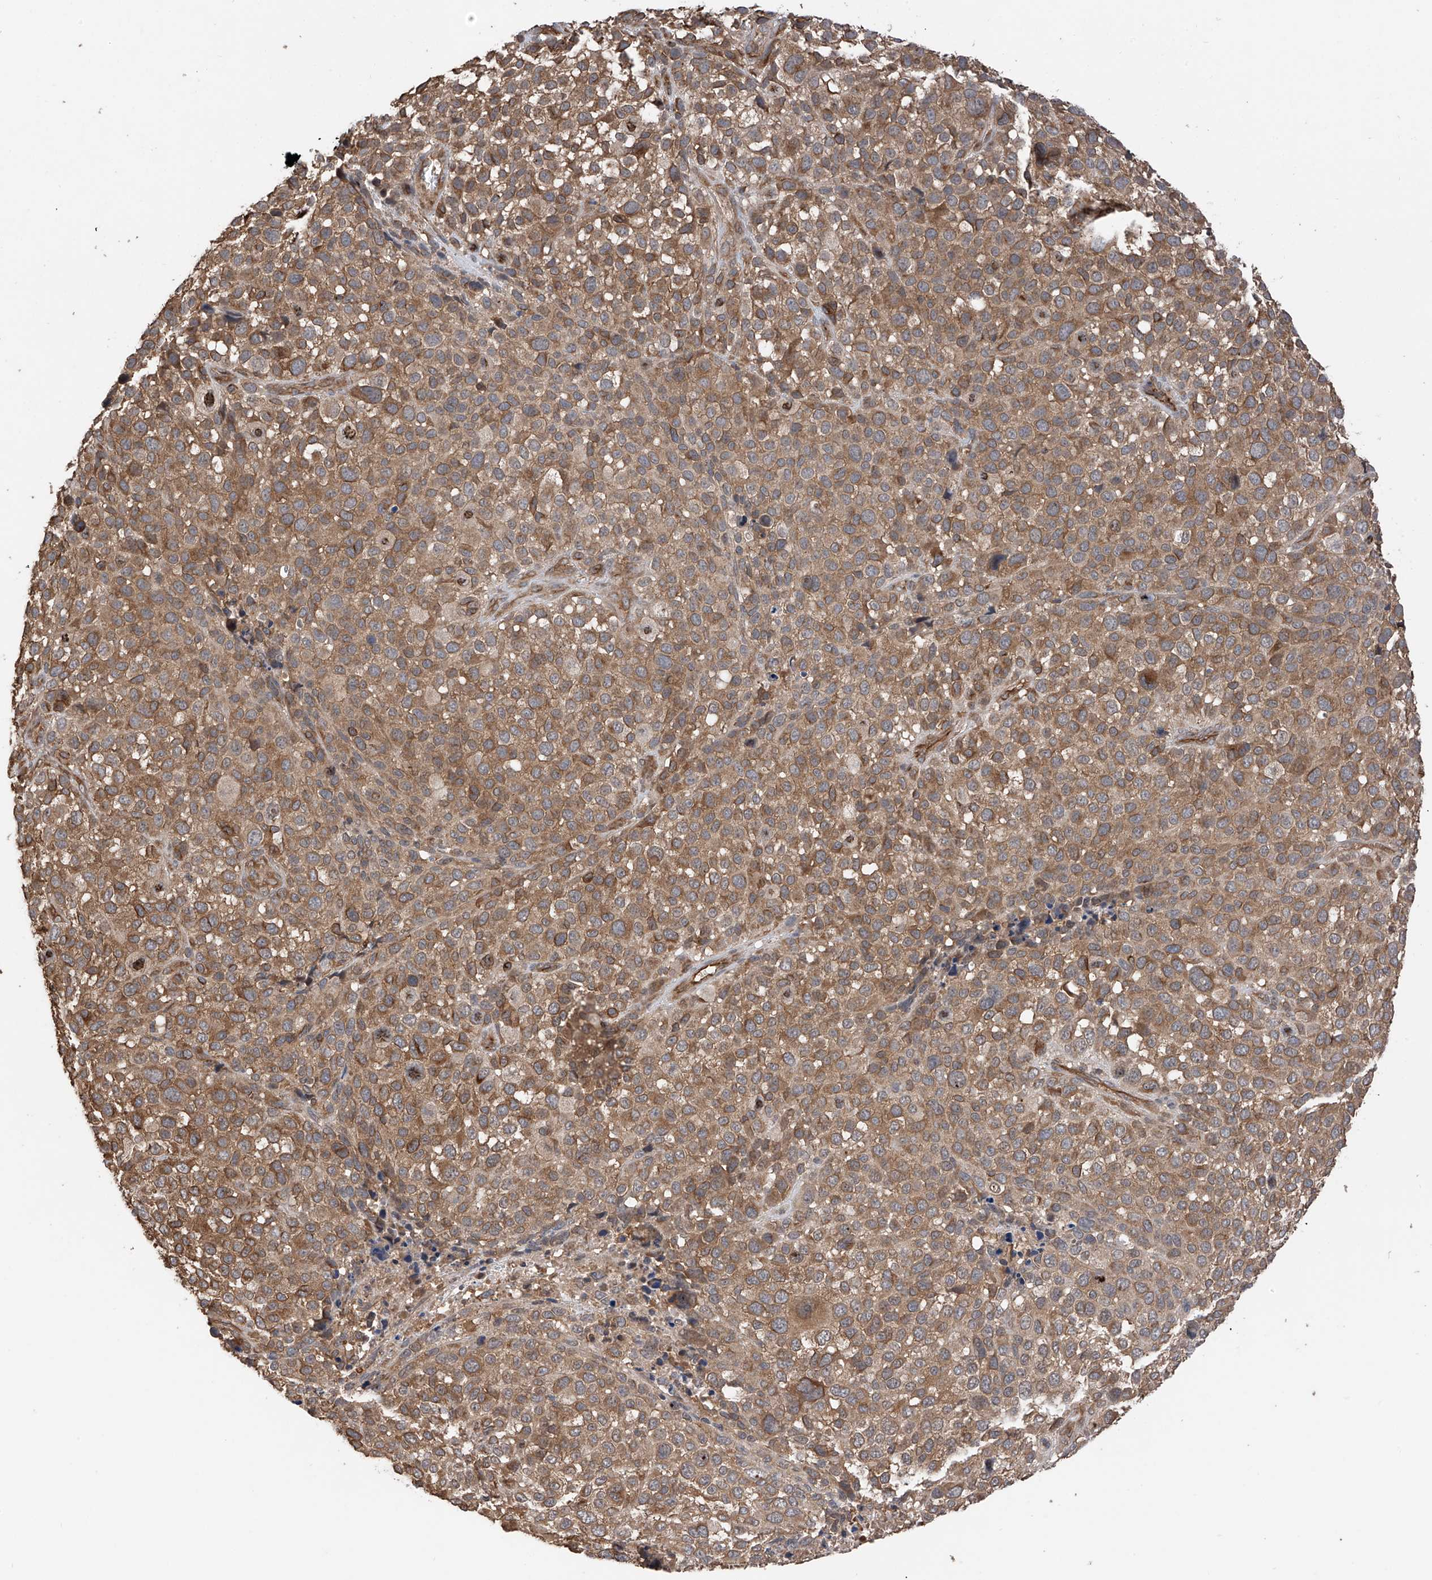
{"staining": {"intensity": "moderate", "quantity": ">75%", "location": "cytoplasmic/membranous"}, "tissue": "melanoma", "cell_type": "Tumor cells", "image_type": "cancer", "snomed": [{"axis": "morphology", "description": "Malignant melanoma, NOS"}, {"axis": "topography", "description": "Skin of trunk"}], "caption": "Immunohistochemical staining of human melanoma shows medium levels of moderate cytoplasmic/membranous protein positivity in approximately >75% of tumor cells.", "gene": "RPAIN", "patient": {"sex": "male", "age": 71}}